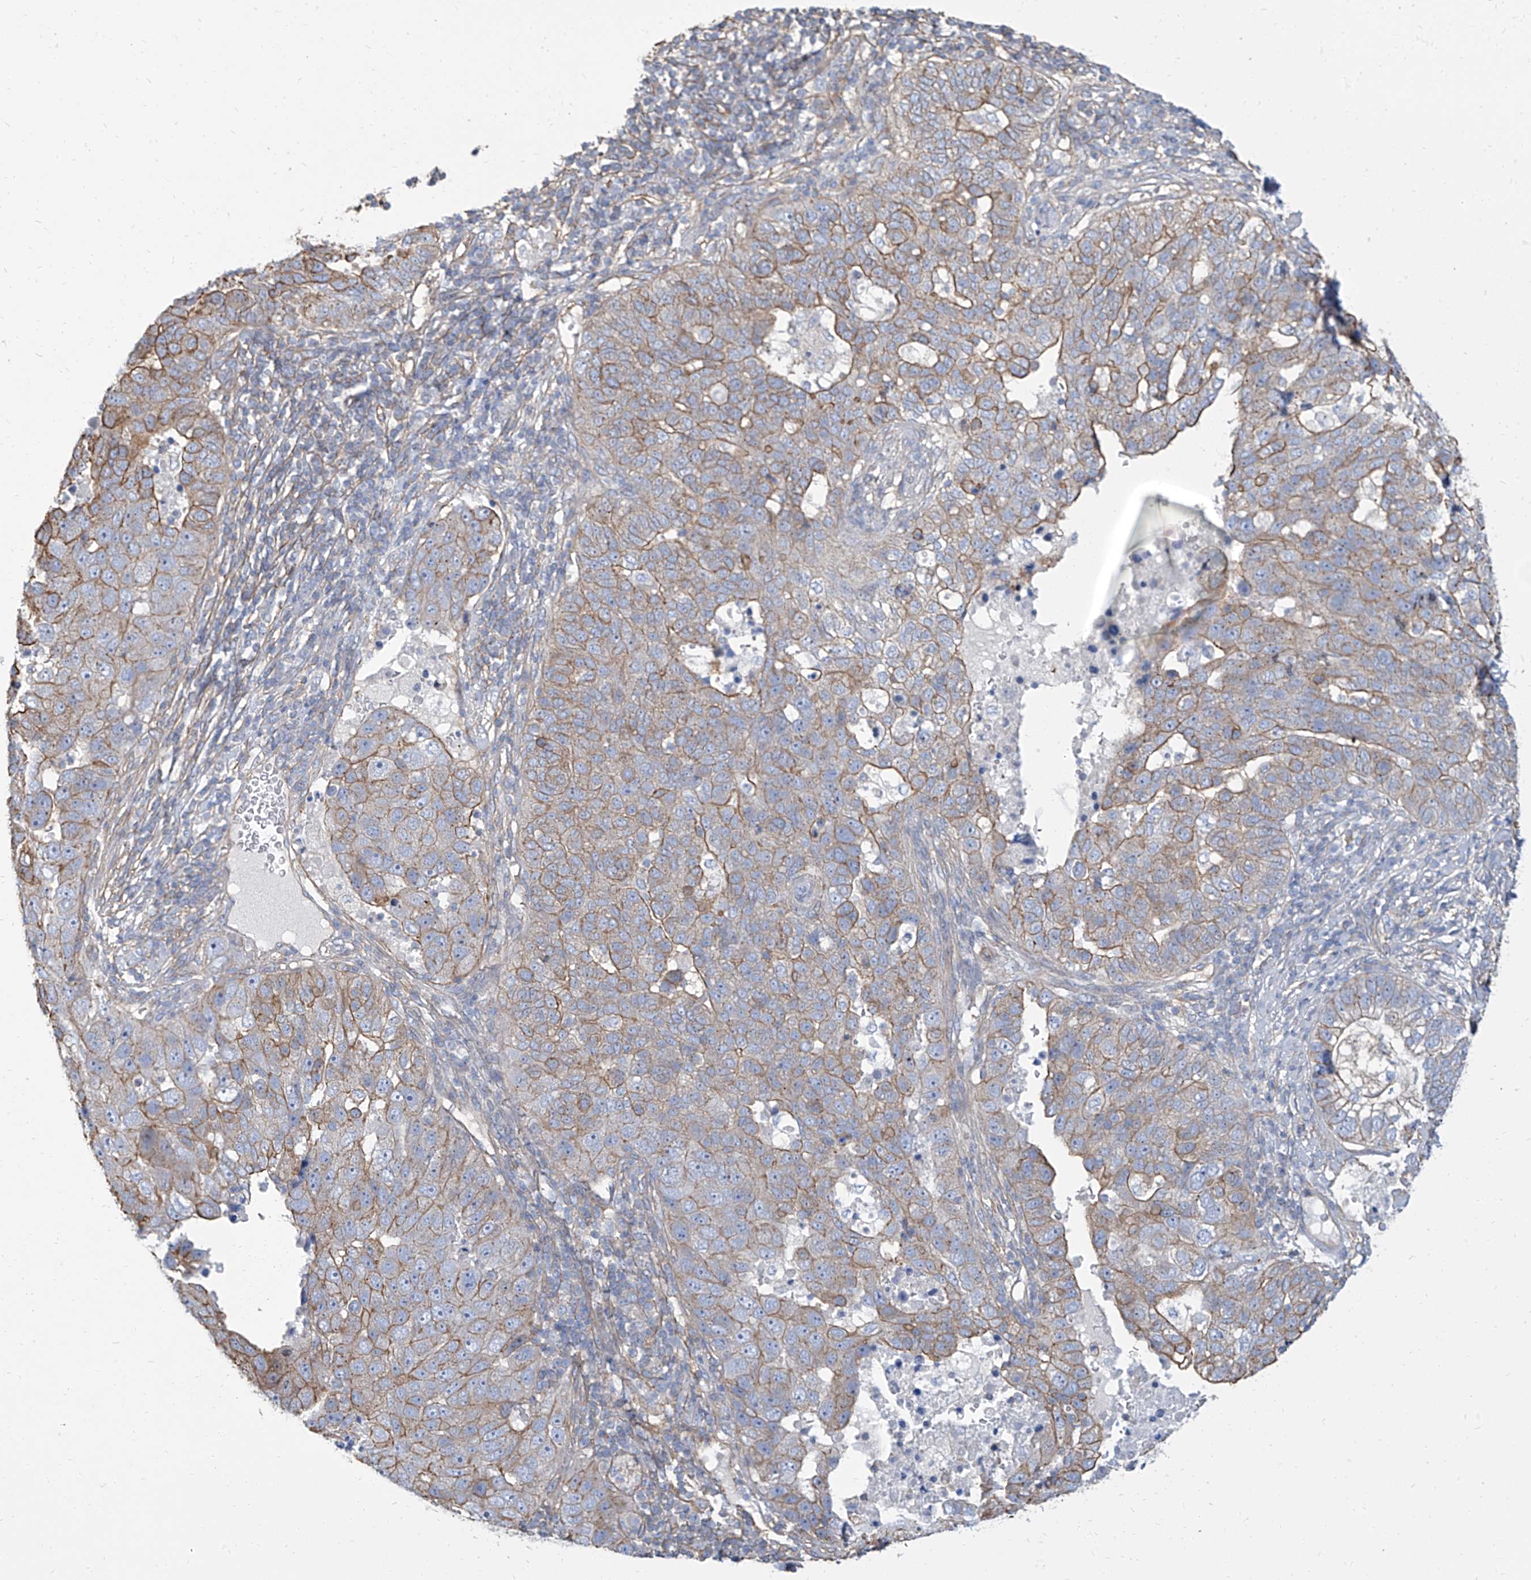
{"staining": {"intensity": "moderate", "quantity": ">75%", "location": "cytoplasmic/membranous"}, "tissue": "pancreatic cancer", "cell_type": "Tumor cells", "image_type": "cancer", "snomed": [{"axis": "morphology", "description": "Adenocarcinoma, NOS"}, {"axis": "topography", "description": "Pancreas"}], "caption": "Immunohistochemistry (IHC) photomicrograph of neoplastic tissue: human pancreatic cancer (adenocarcinoma) stained using IHC shows medium levels of moderate protein expression localized specifically in the cytoplasmic/membranous of tumor cells, appearing as a cytoplasmic/membranous brown color.", "gene": "TXLNB", "patient": {"sex": "female", "age": 61}}